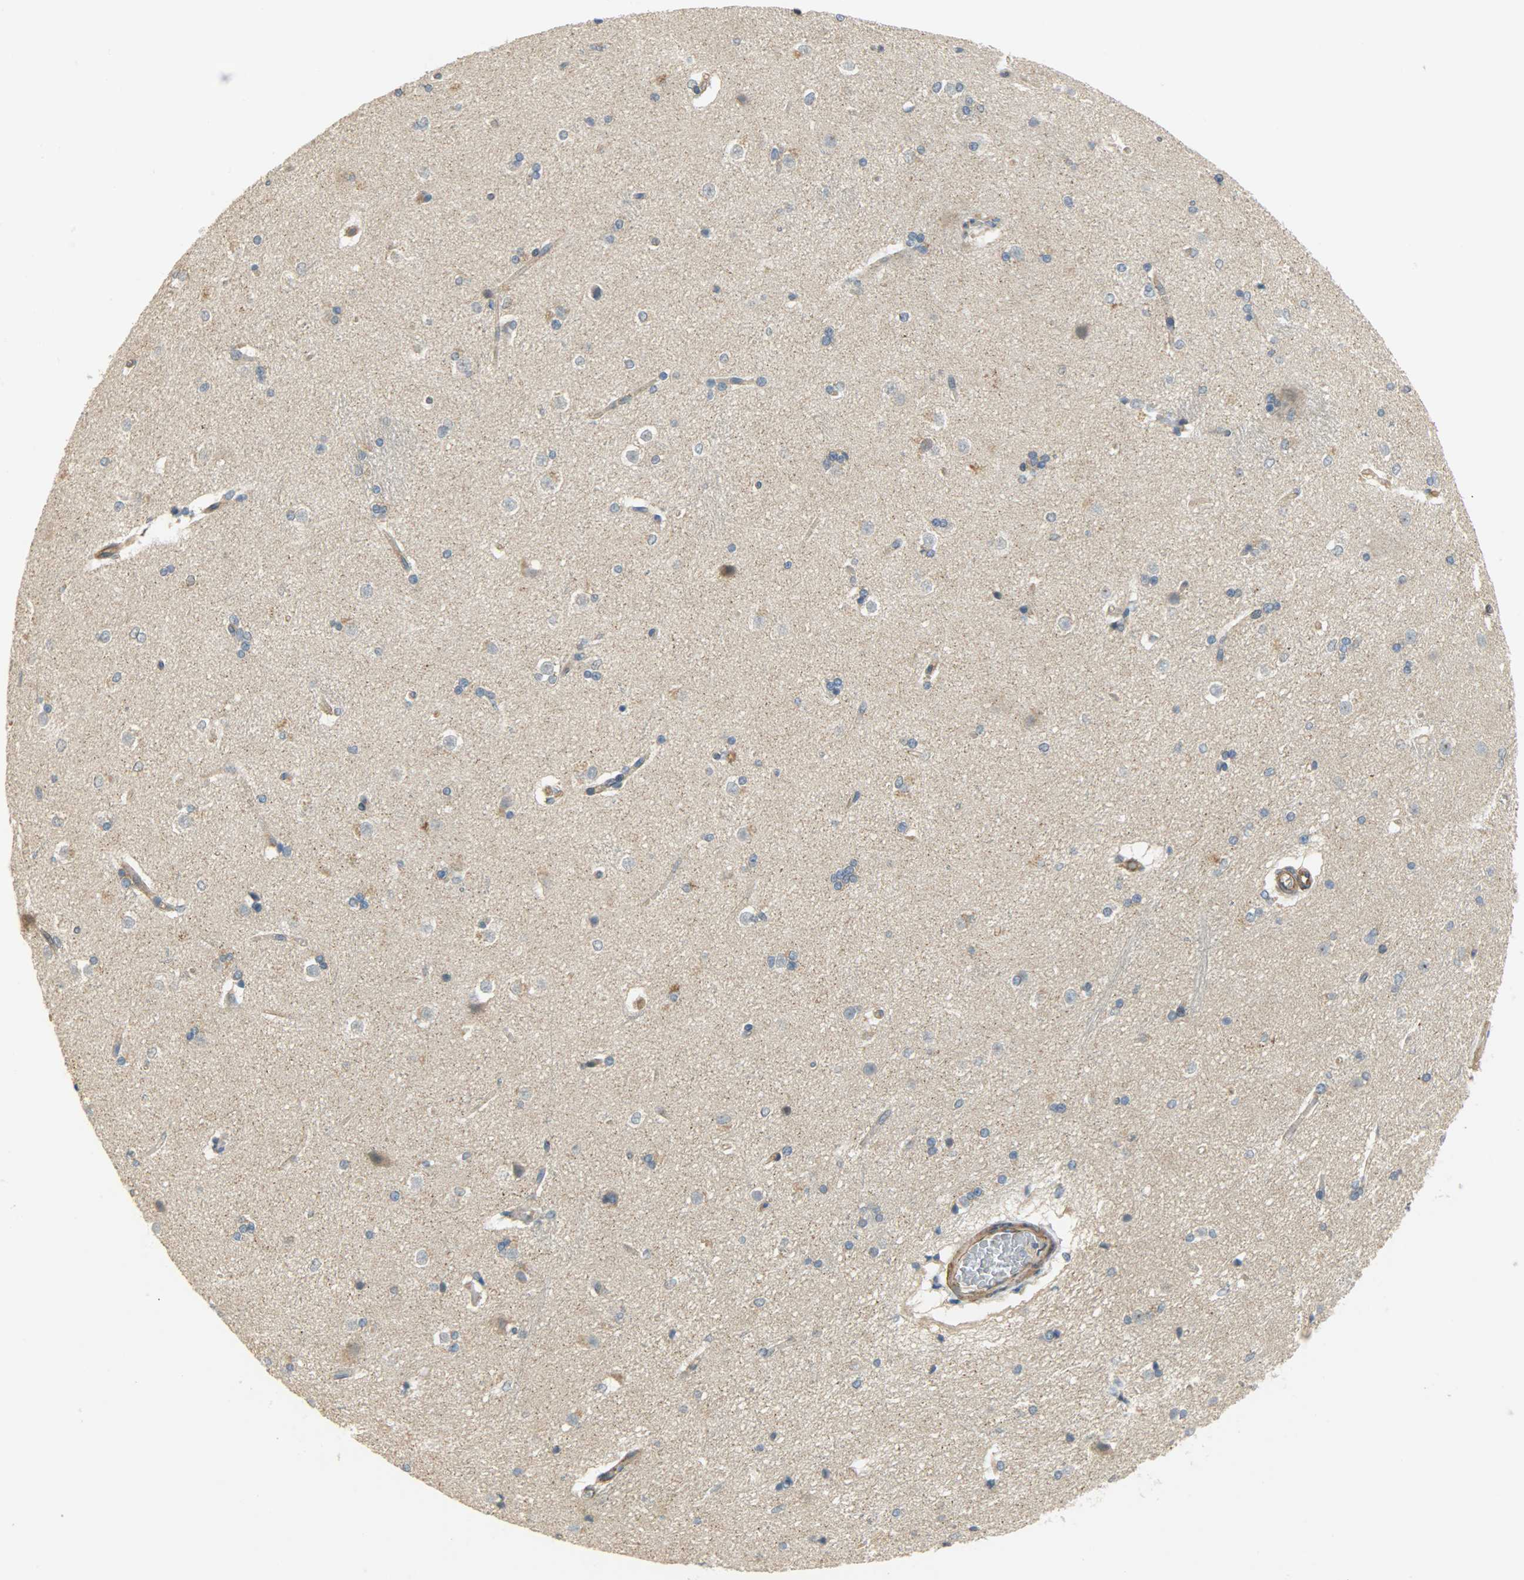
{"staining": {"intensity": "negative", "quantity": "none", "location": "none"}, "tissue": "caudate", "cell_type": "Glial cells", "image_type": "normal", "snomed": [{"axis": "morphology", "description": "Normal tissue, NOS"}, {"axis": "topography", "description": "Lateral ventricle wall"}], "caption": "The IHC histopathology image has no significant staining in glial cells of caudate. Nuclei are stained in blue.", "gene": "KIAA1217", "patient": {"sex": "female", "age": 19}}